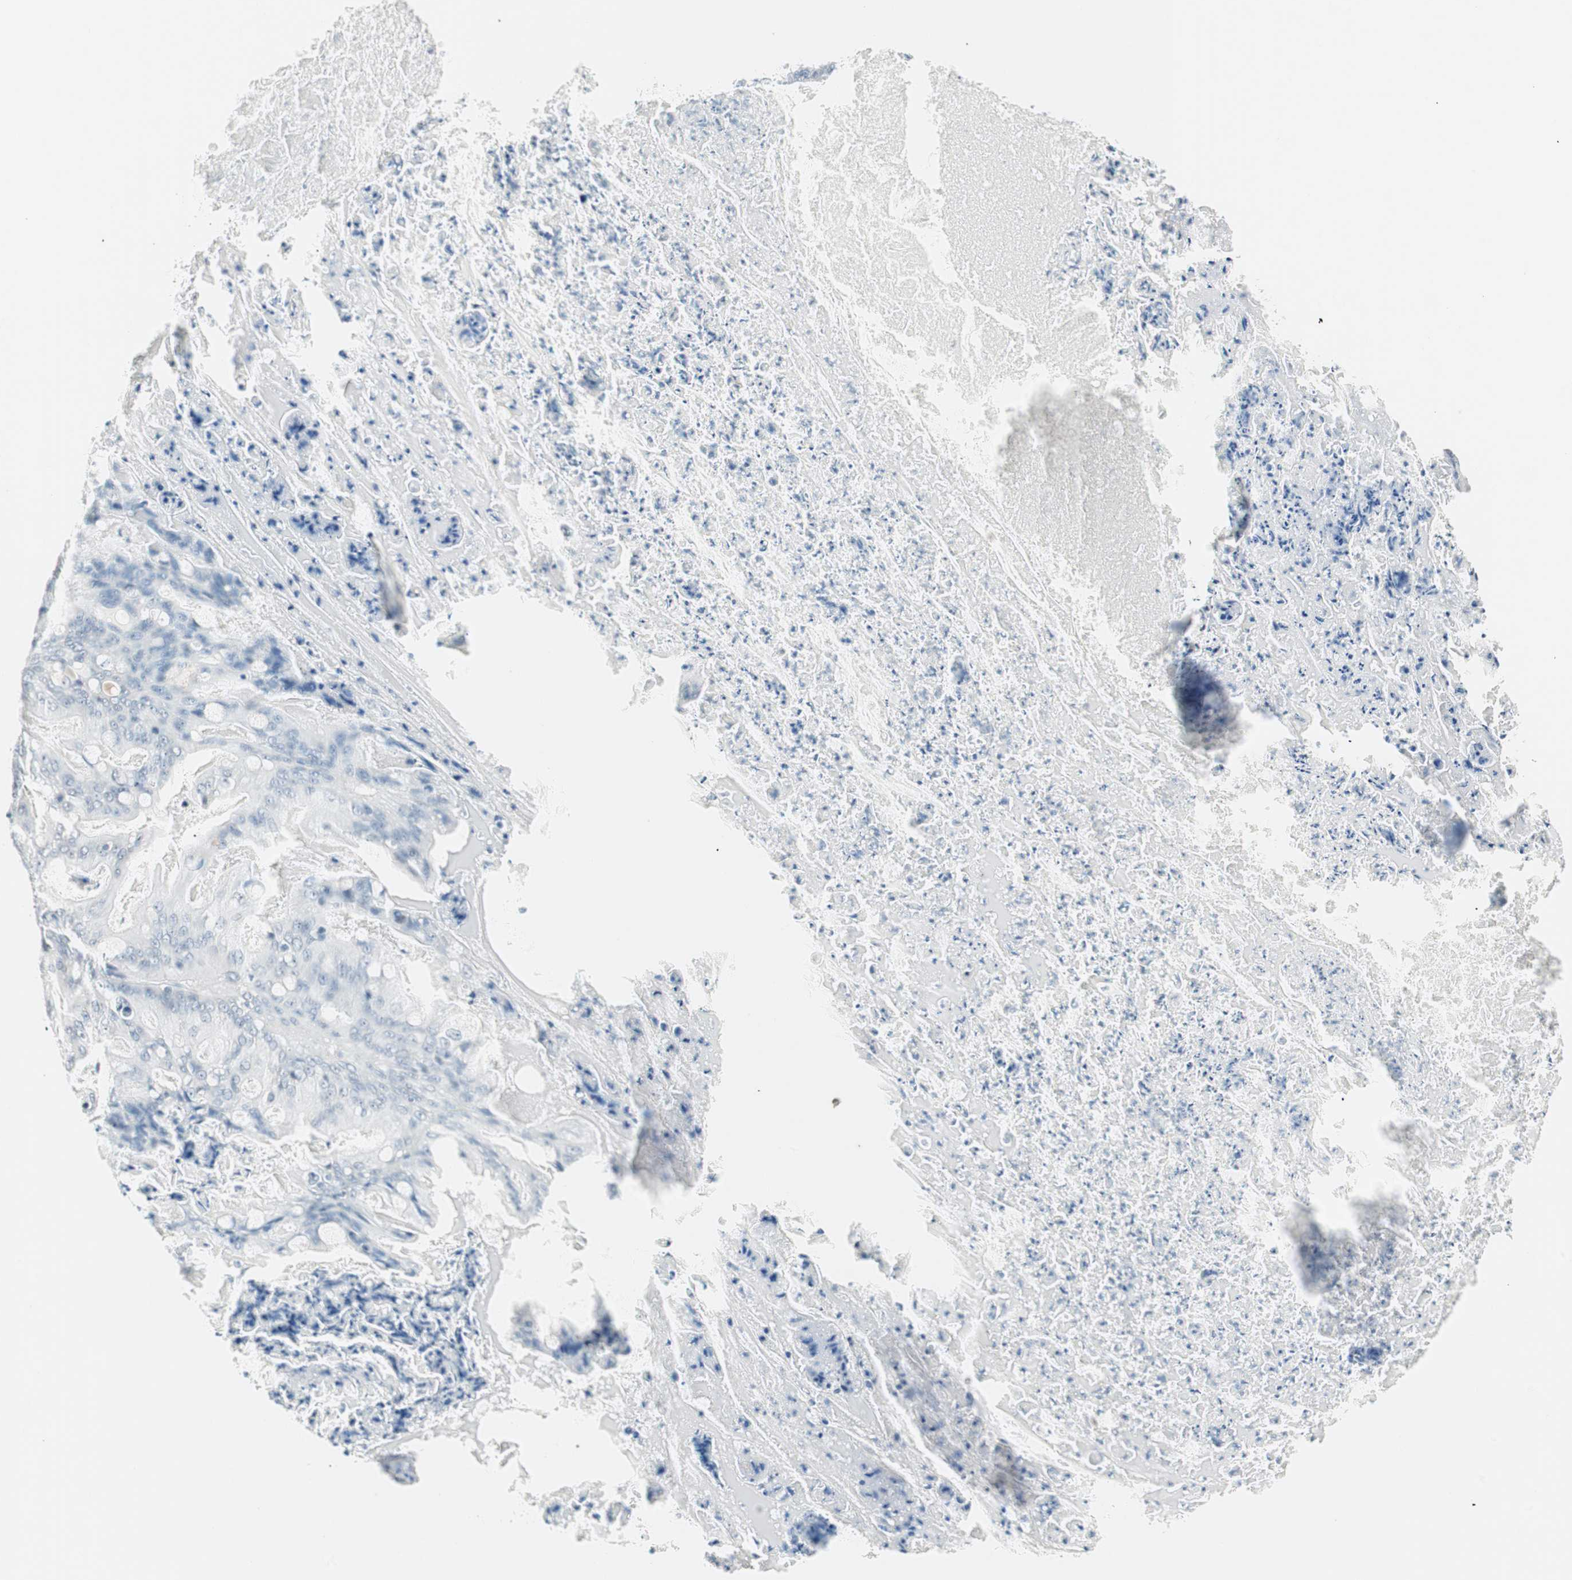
{"staining": {"intensity": "negative", "quantity": "none", "location": "none"}, "tissue": "ovarian cancer", "cell_type": "Tumor cells", "image_type": "cancer", "snomed": [{"axis": "morphology", "description": "Cystadenocarcinoma, mucinous, NOS"}, {"axis": "topography", "description": "Ovary"}], "caption": "Ovarian mucinous cystadenocarcinoma stained for a protein using immunohistochemistry demonstrates no staining tumor cells.", "gene": "HOXB13", "patient": {"sex": "female", "age": 36}}